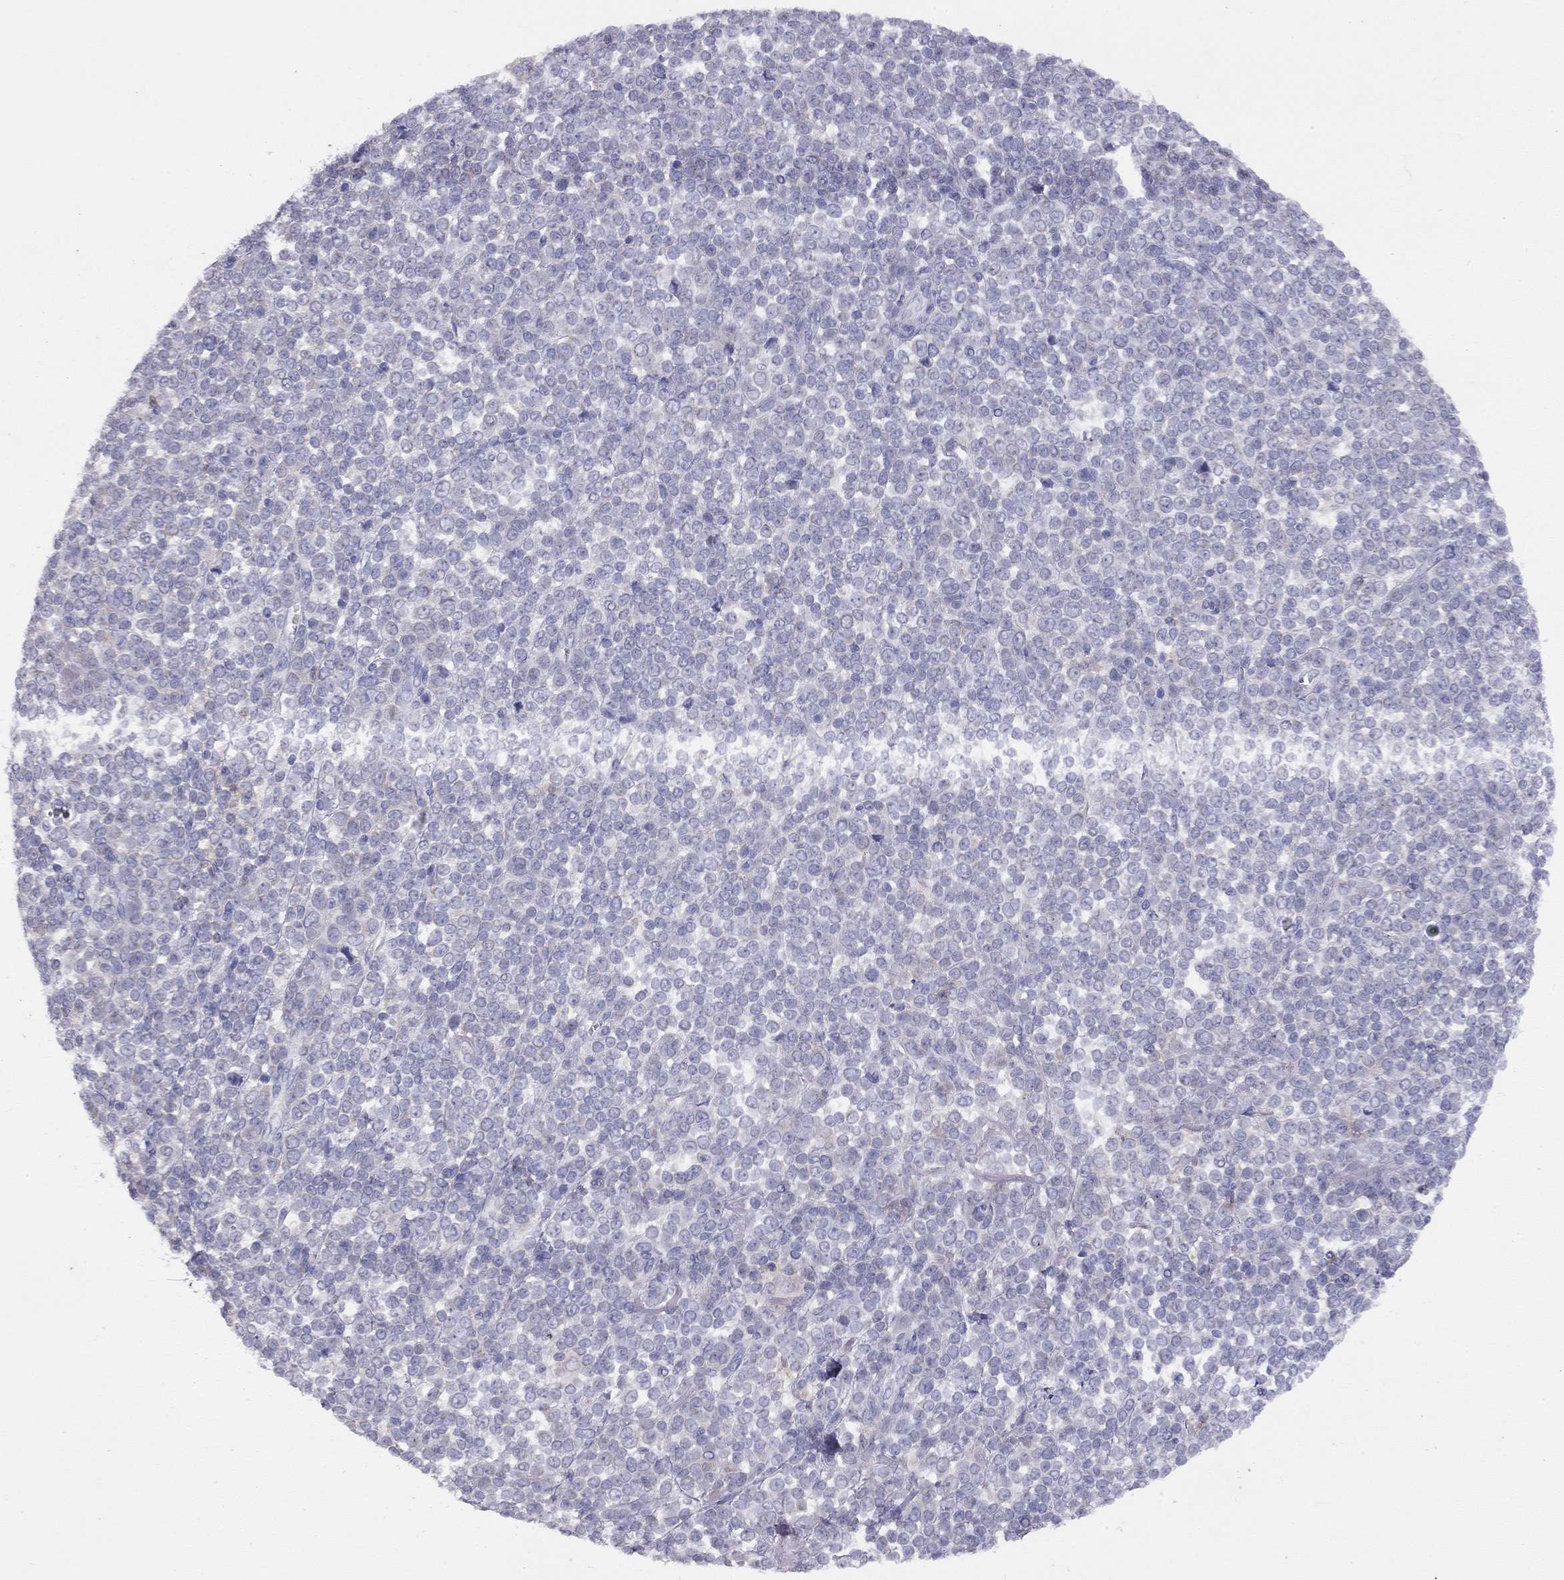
{"staining": {"intensity": "negative", "quantity": "none", "location": "none"}, "tissue": "melanoma", "cell_type": "Tumor cells", "image_type": "cancer", "snomed": [{"axis": "morphology", "description": "Malignant melanoma, NOS"}, {"axis": "topography", "description": "Skin"}], "caption": "Histopathology image shows no significant protein positivity in tumor cells of melanoma.", "gene": "CITED1", "patient": {"sex": "female", "age": 95}}